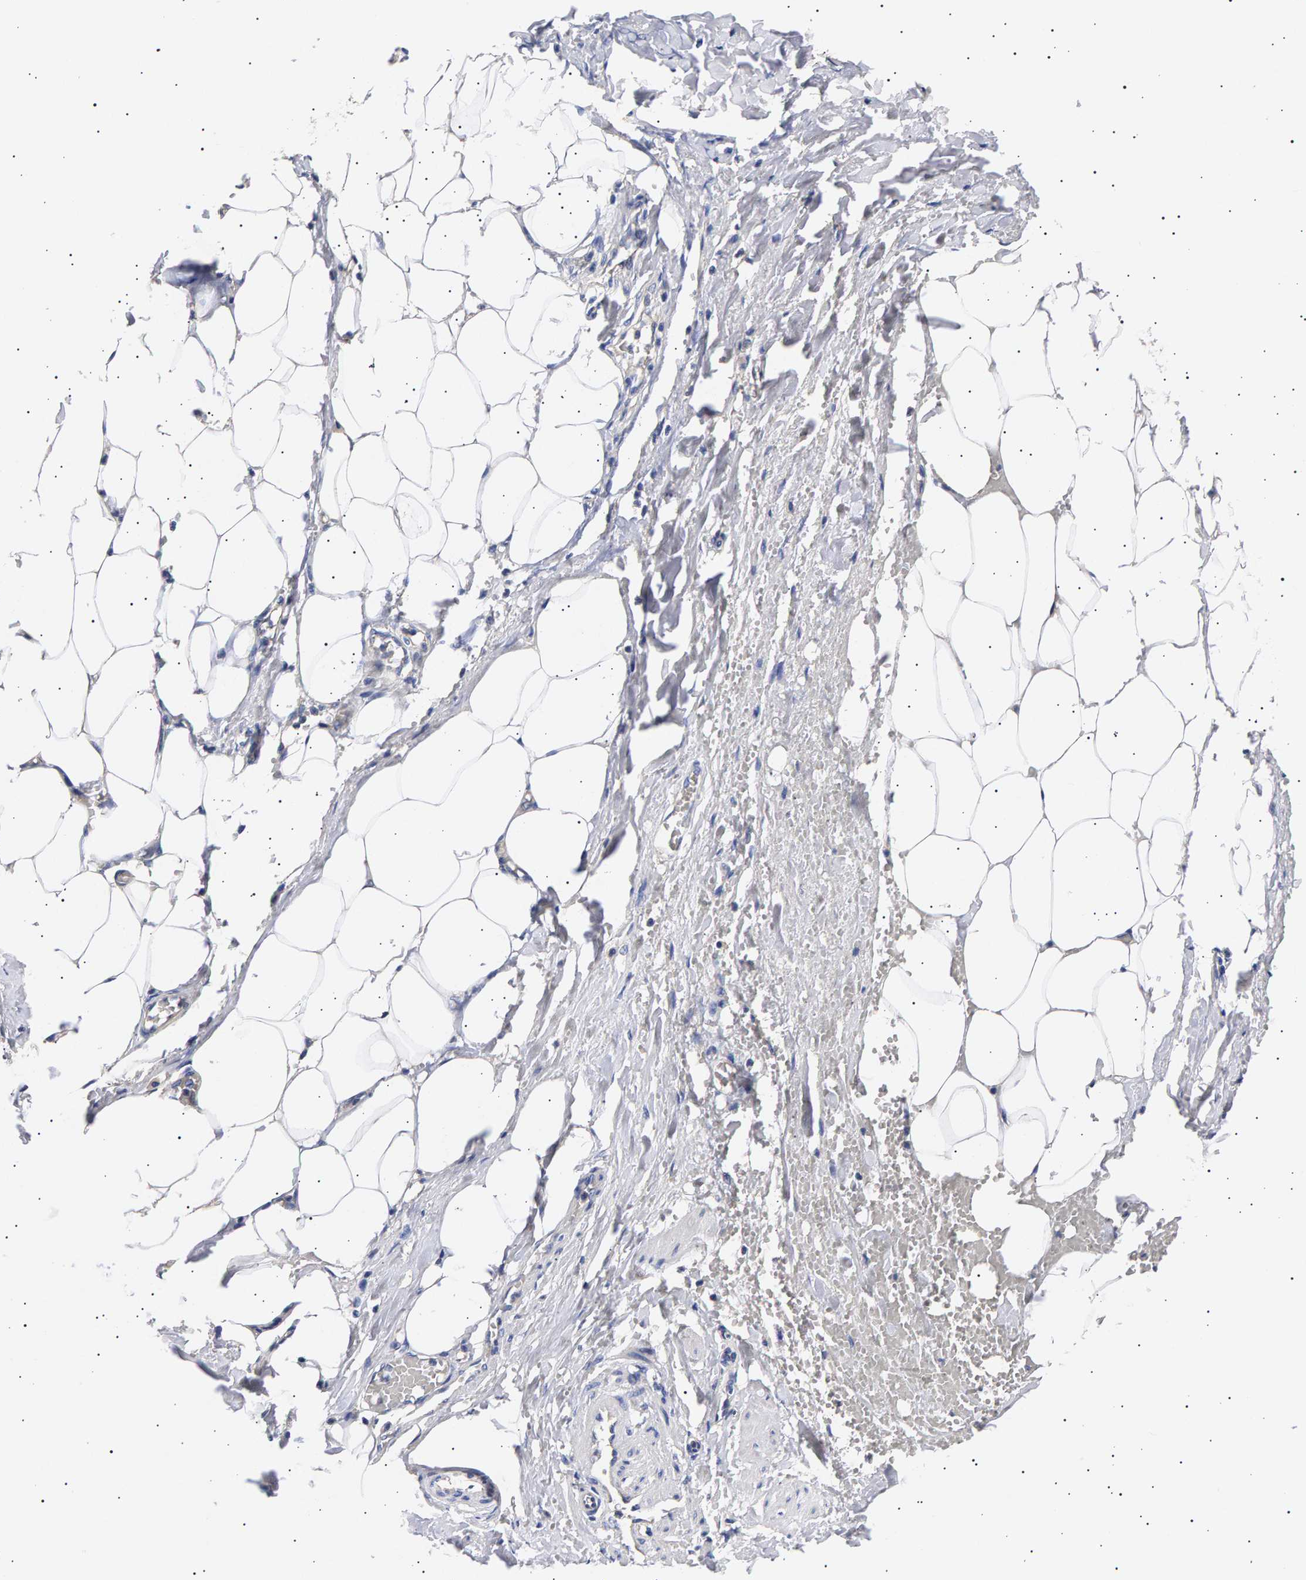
{"staining": {"intensity": "weak", "quantity": "25%-75%", "location": "cytoplasmic/membranous"}, "tissue": "adipose tissue", "cell_type": "Adipocytes", "image_type": "normal", "snomed": [{"axis": "morphology", "description": "Normal tissue, NOS"}, {"axis": "topography", "description": "Soft tissue"}, {"axis": "topography", "description": "Vascular tissue"}], "caption": "Brown immunohistochemical staining in benign human adipose tissue reveals weak cytoplasmic/membranous positivity in approximately 25%-75% of adipocytes.", "gene": "ANKRD40", "patient": {"sex": "female", "age": 35}}